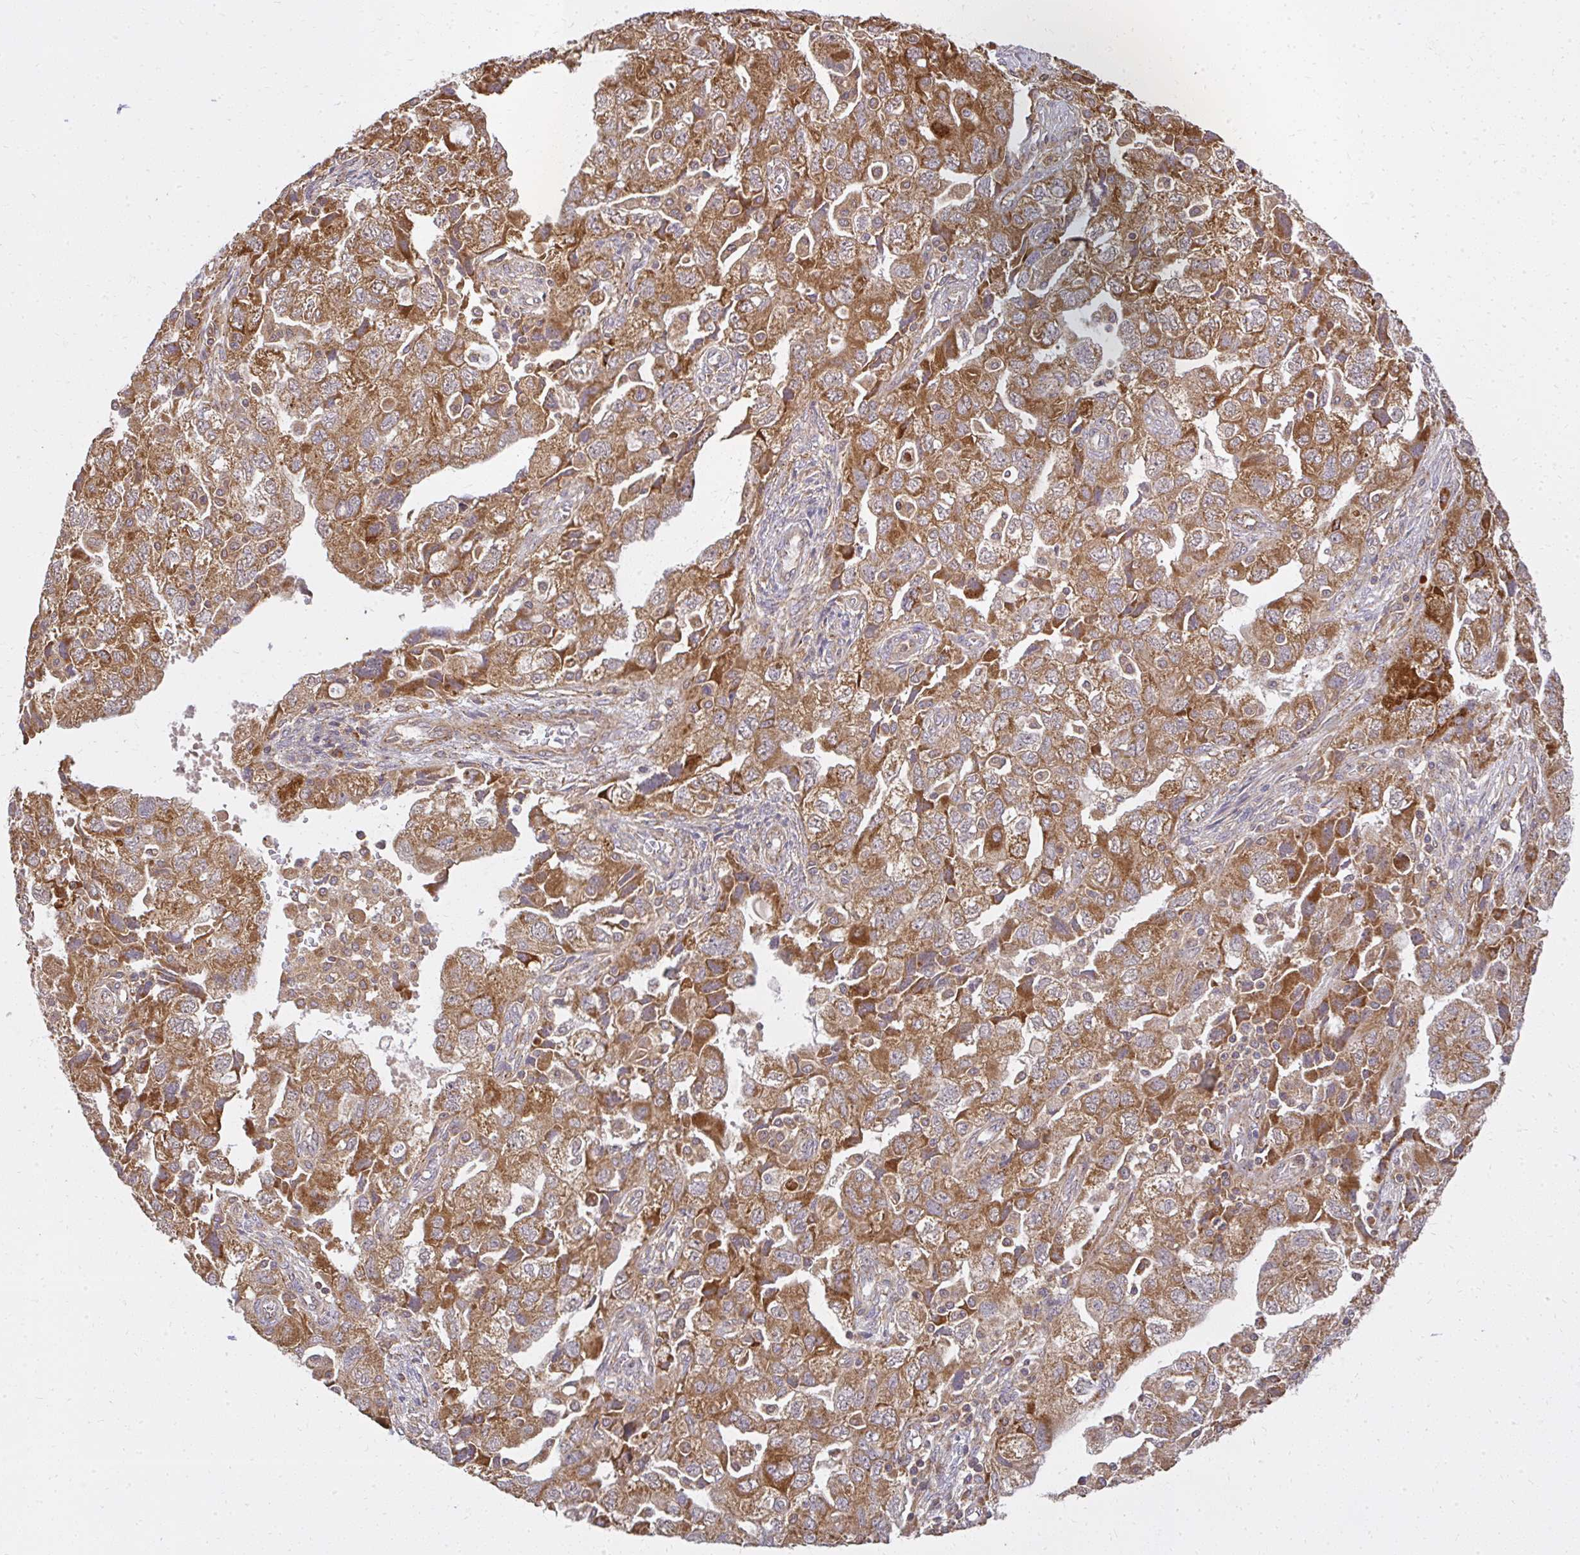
{"staining": {"intensity": "strong", "quantity": ">75%", "location": "cytoplasmic/membranous"}, "tissue": "ovarian cancer", "cell_type": "Tumor cells", "image_type": "cancer", "snomed": [{"axis": "morphology", "description": "Carcinoma, NOS"}, {"axis": "morphology", "description": "Cystadenocarcinoma, serous, NOS"}, {"axis": "topography", "description": "Ovary"}], "caption": "Human carcinoma (ovarian) stained for a protein (brown) reveals strong cytoplasmic/membranous positive positivity in approximately >75% of tumor cells.", "gene": "GNS", "patient": {"sex": "female", "age": 69}}